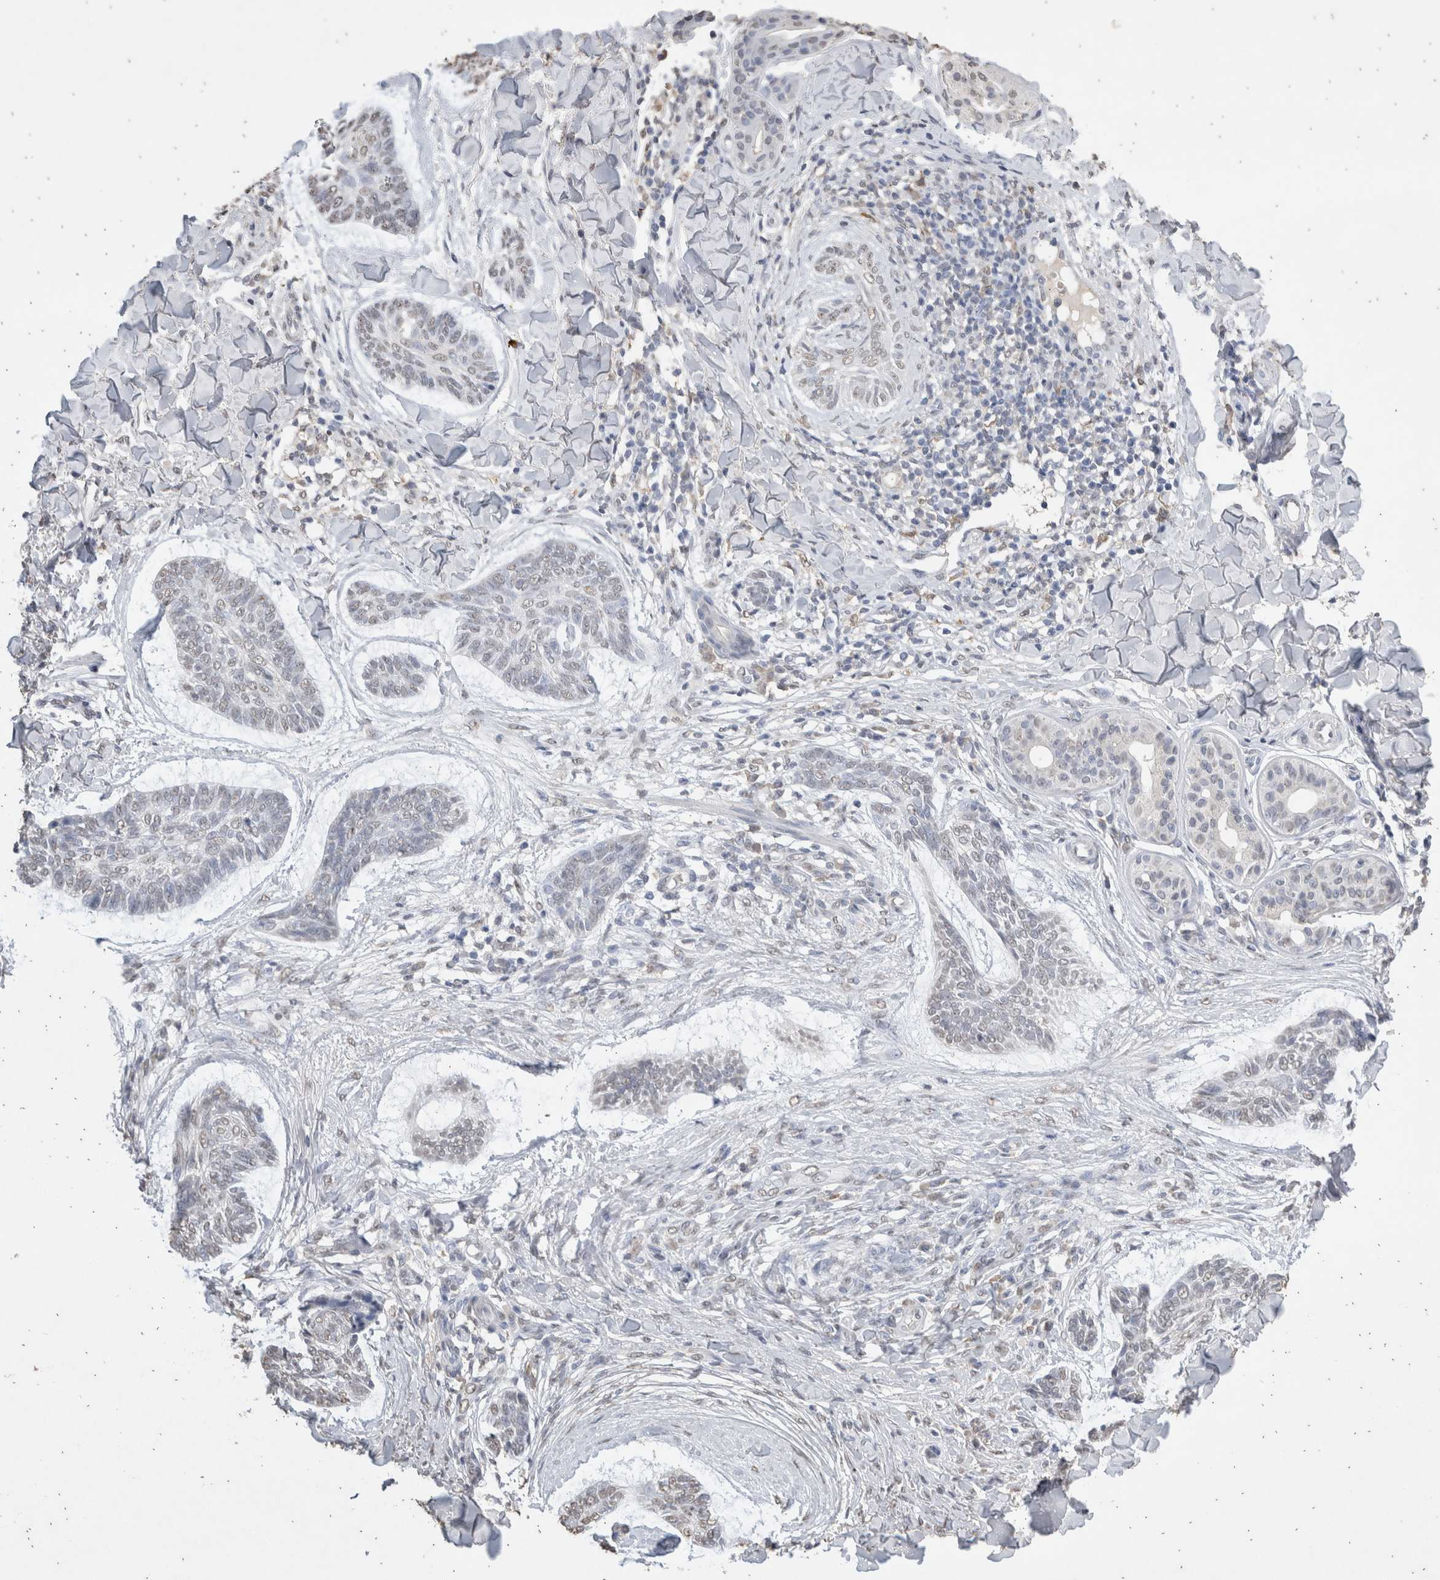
{"staining": {"intensity": "negative", "quantity": "none", "location": "none"}, "tissue": "skin cancer", "cell_type": "Tumor cells", "image_type": "cancer", "snomed": [{"axis": "morphology", "description": "Basal cell carcinoma"}, {"axis": "topography", "description": "Skin"}], "caption": "A micrograph of basal cell carcinoma (skin) stained for a protein exhibits no brown staining in tumor cells.", "gene": "LGALS2", "patient": {"sex": "male", "age": 43}}